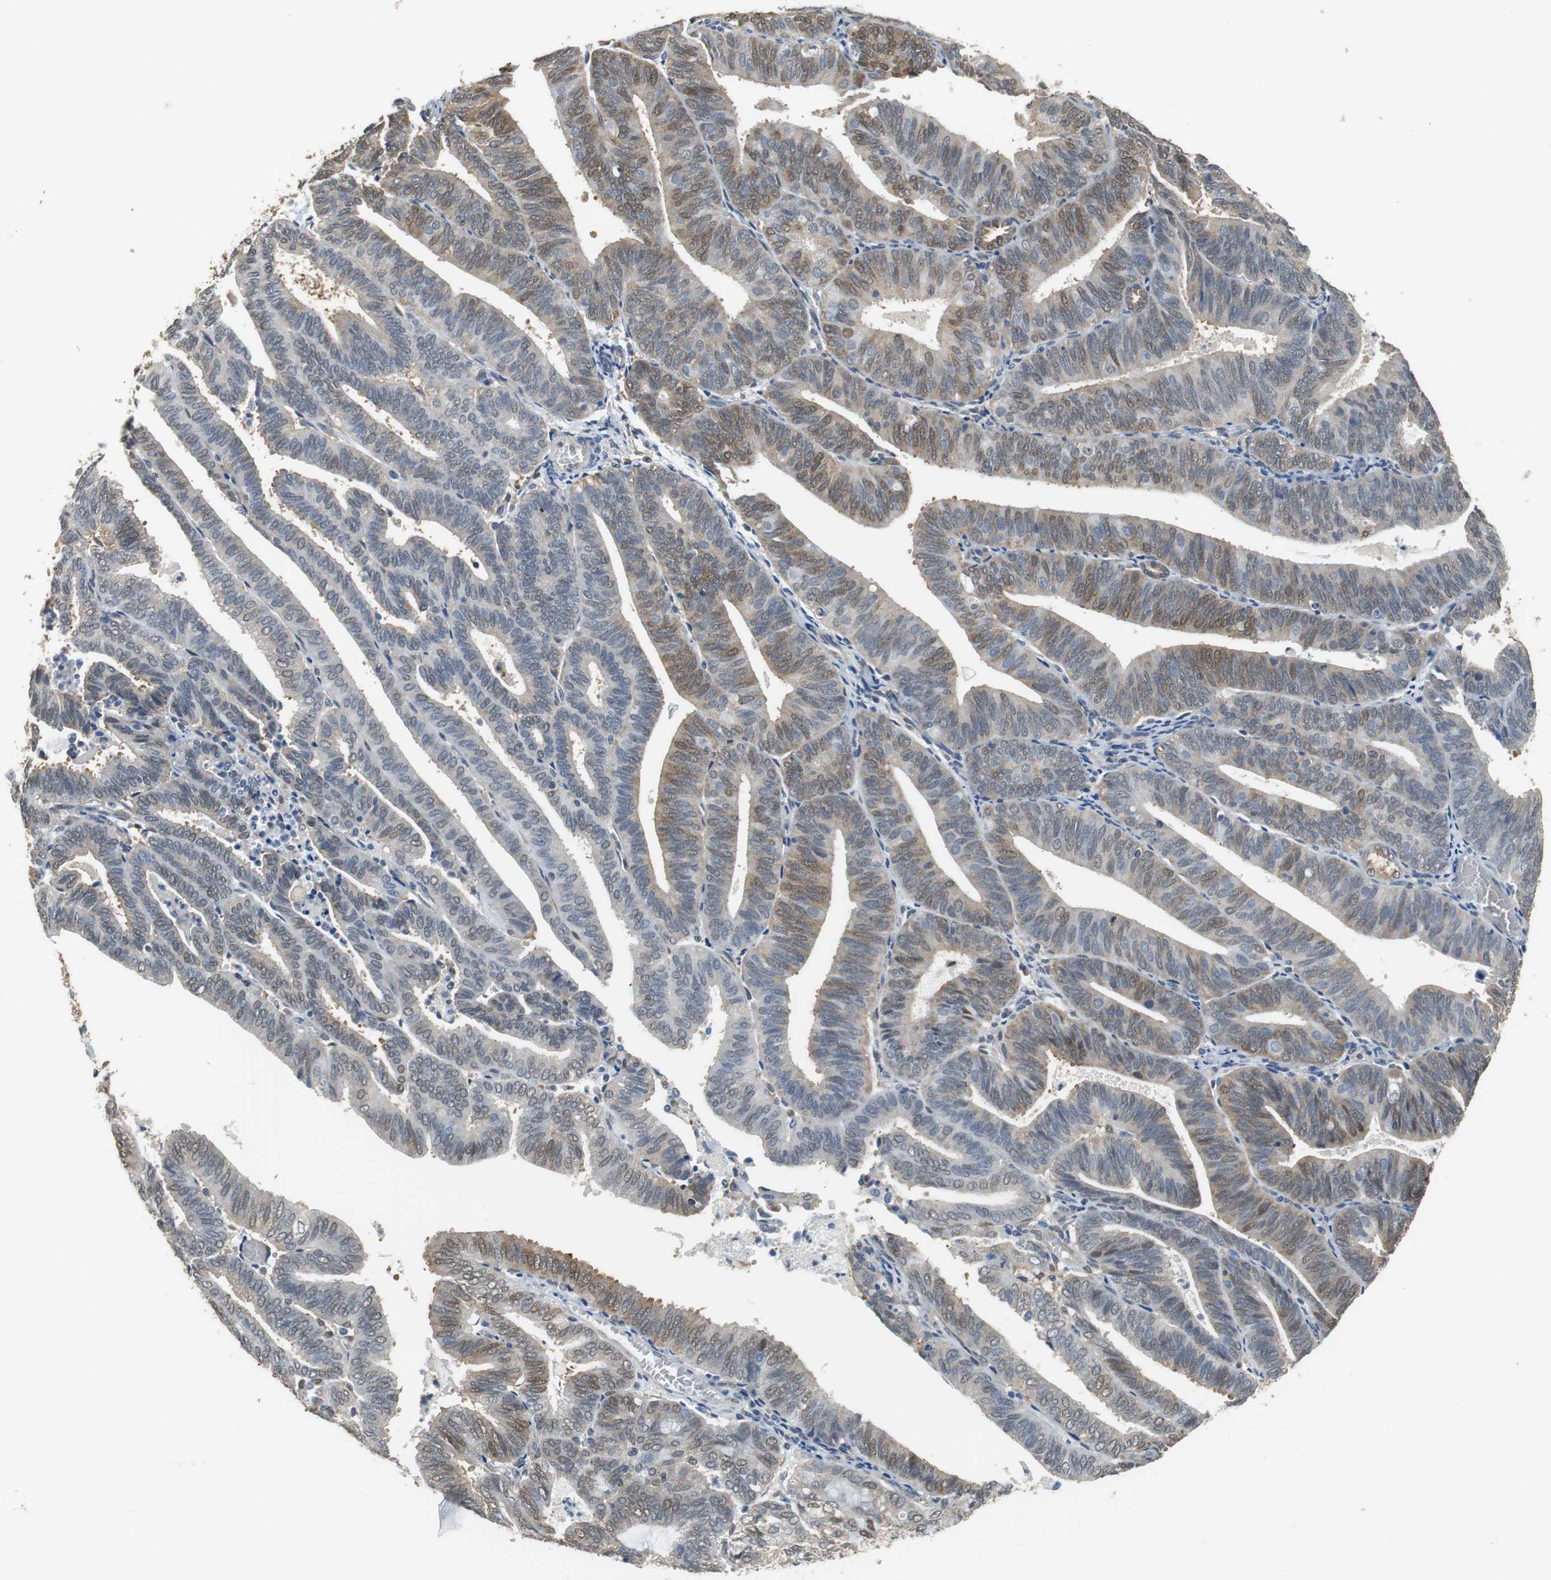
{"staining": {"intensity": "moderate", "quantity": "25%-75%", "location": "cytoplasmic/membranous,nuclear"}, "tissue": "endometrial cancer", "cell_type": "Tumor cells", "image_type": "cancer", "snomed": [{"axis": "morphology", "description": "Adenocarcinoma, NOS"}, {"axis": "topography", "description": "Uterus"}], "caption": "This is an image of immunohistochemistry staining of adenocarcinoma (endometrial), which shows moderate staining in the cytoplasmic/membranous and nuclear of tumor cells.", "gene": "UBQLN2", "patient": {"sex": "female", "age": 60}}